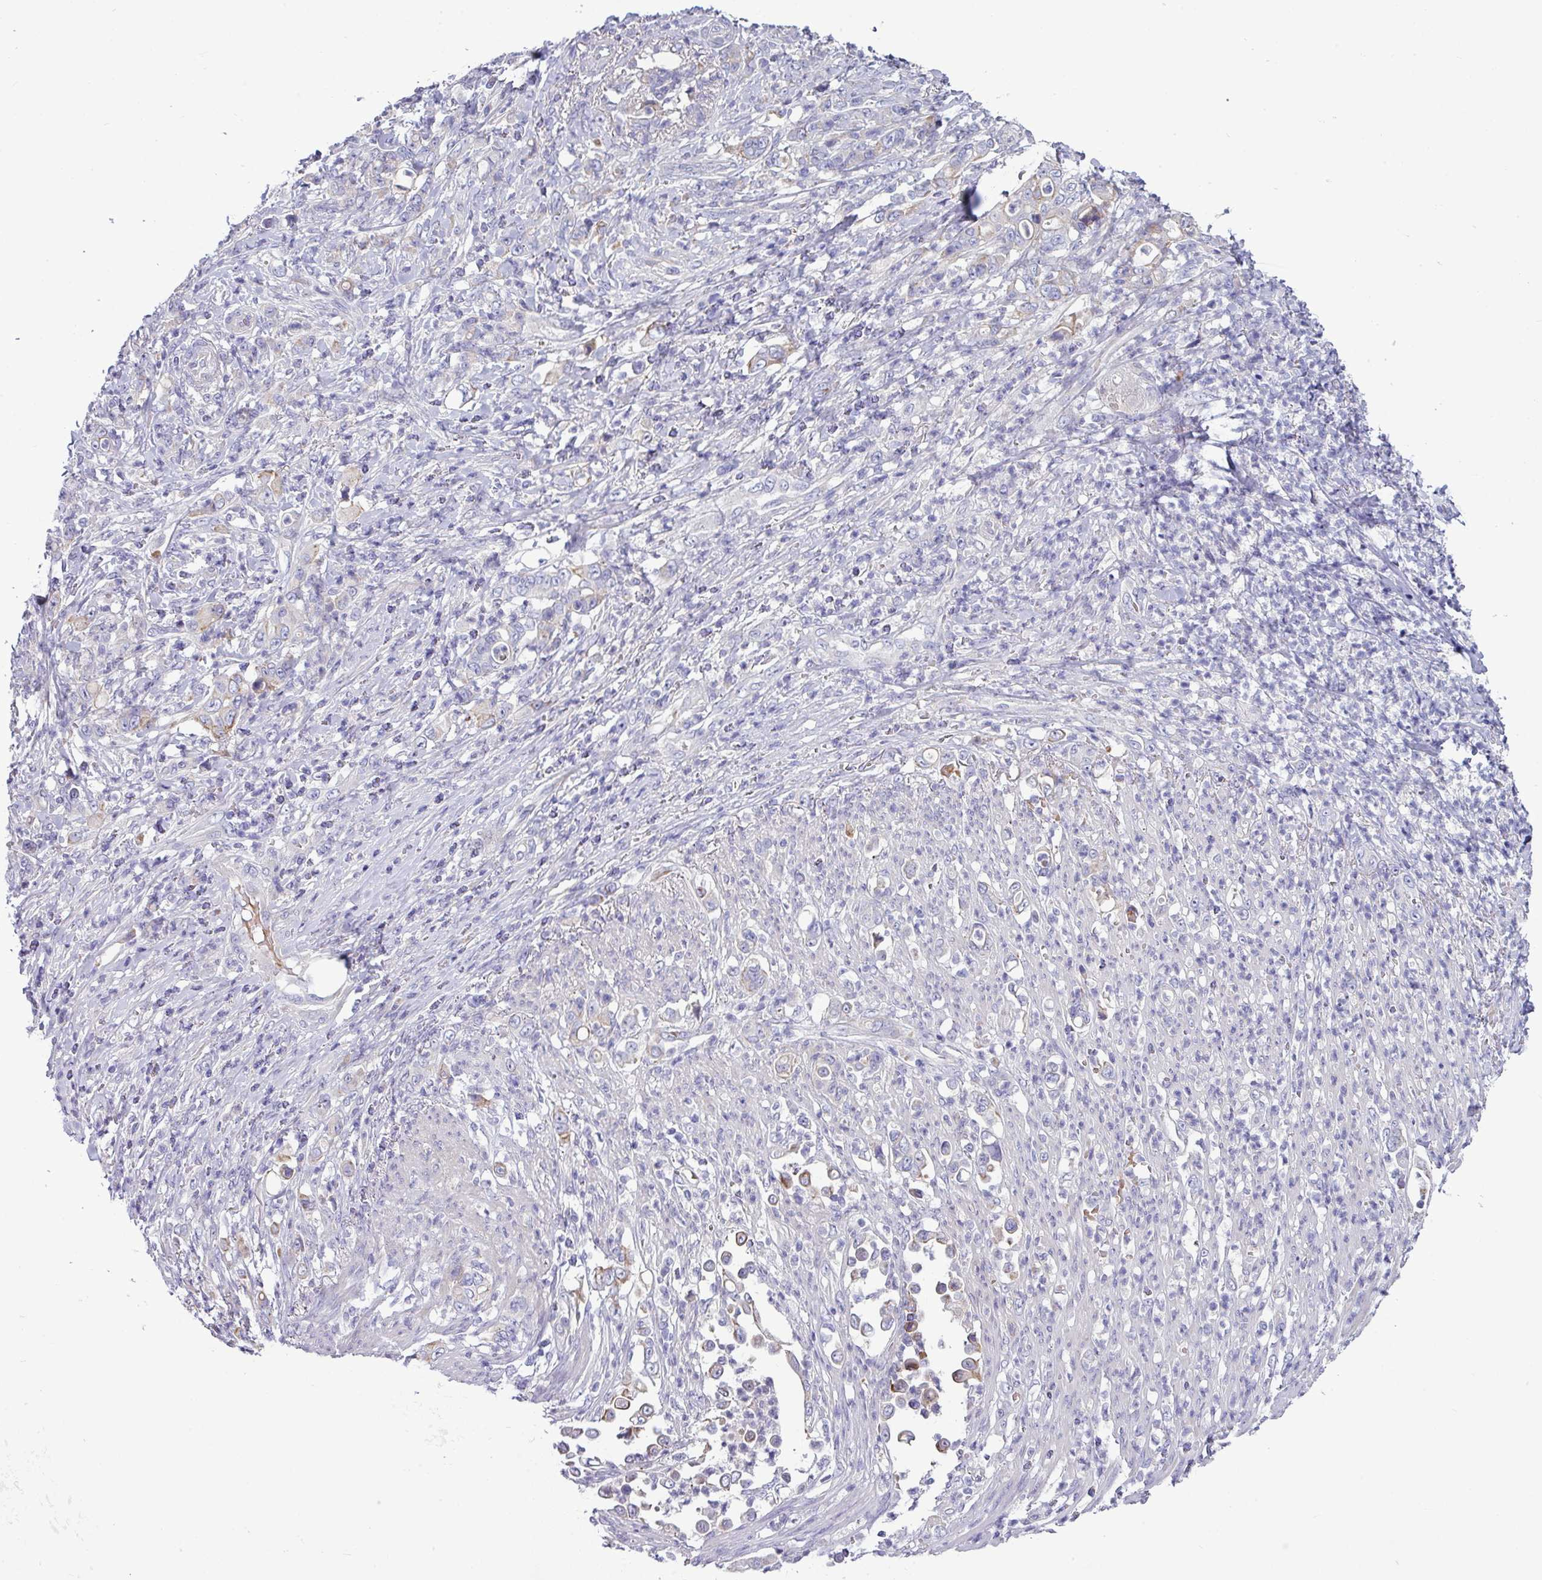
{"staining": {"intensity": "negative", "quantity": "none", "location": "none"}, "tissue": "stomach cancer", "cell_type": "Tumor cells", "image_type": "cancer", "snomed": [{"axis": "morphology", "description": "Normal tissue, NOS"}, {"axis": "morphology", "description": "Adenocarcinoma, NOS"}, {"axis": "topography", "description": "Stomach"}], "caption": "Stomach adenocarcinoma was stained to show a protein in brown. There is no significant expression in tumor cells.", "gene": "ACAP3", "patient": {"sex": "female", "age": 79}}